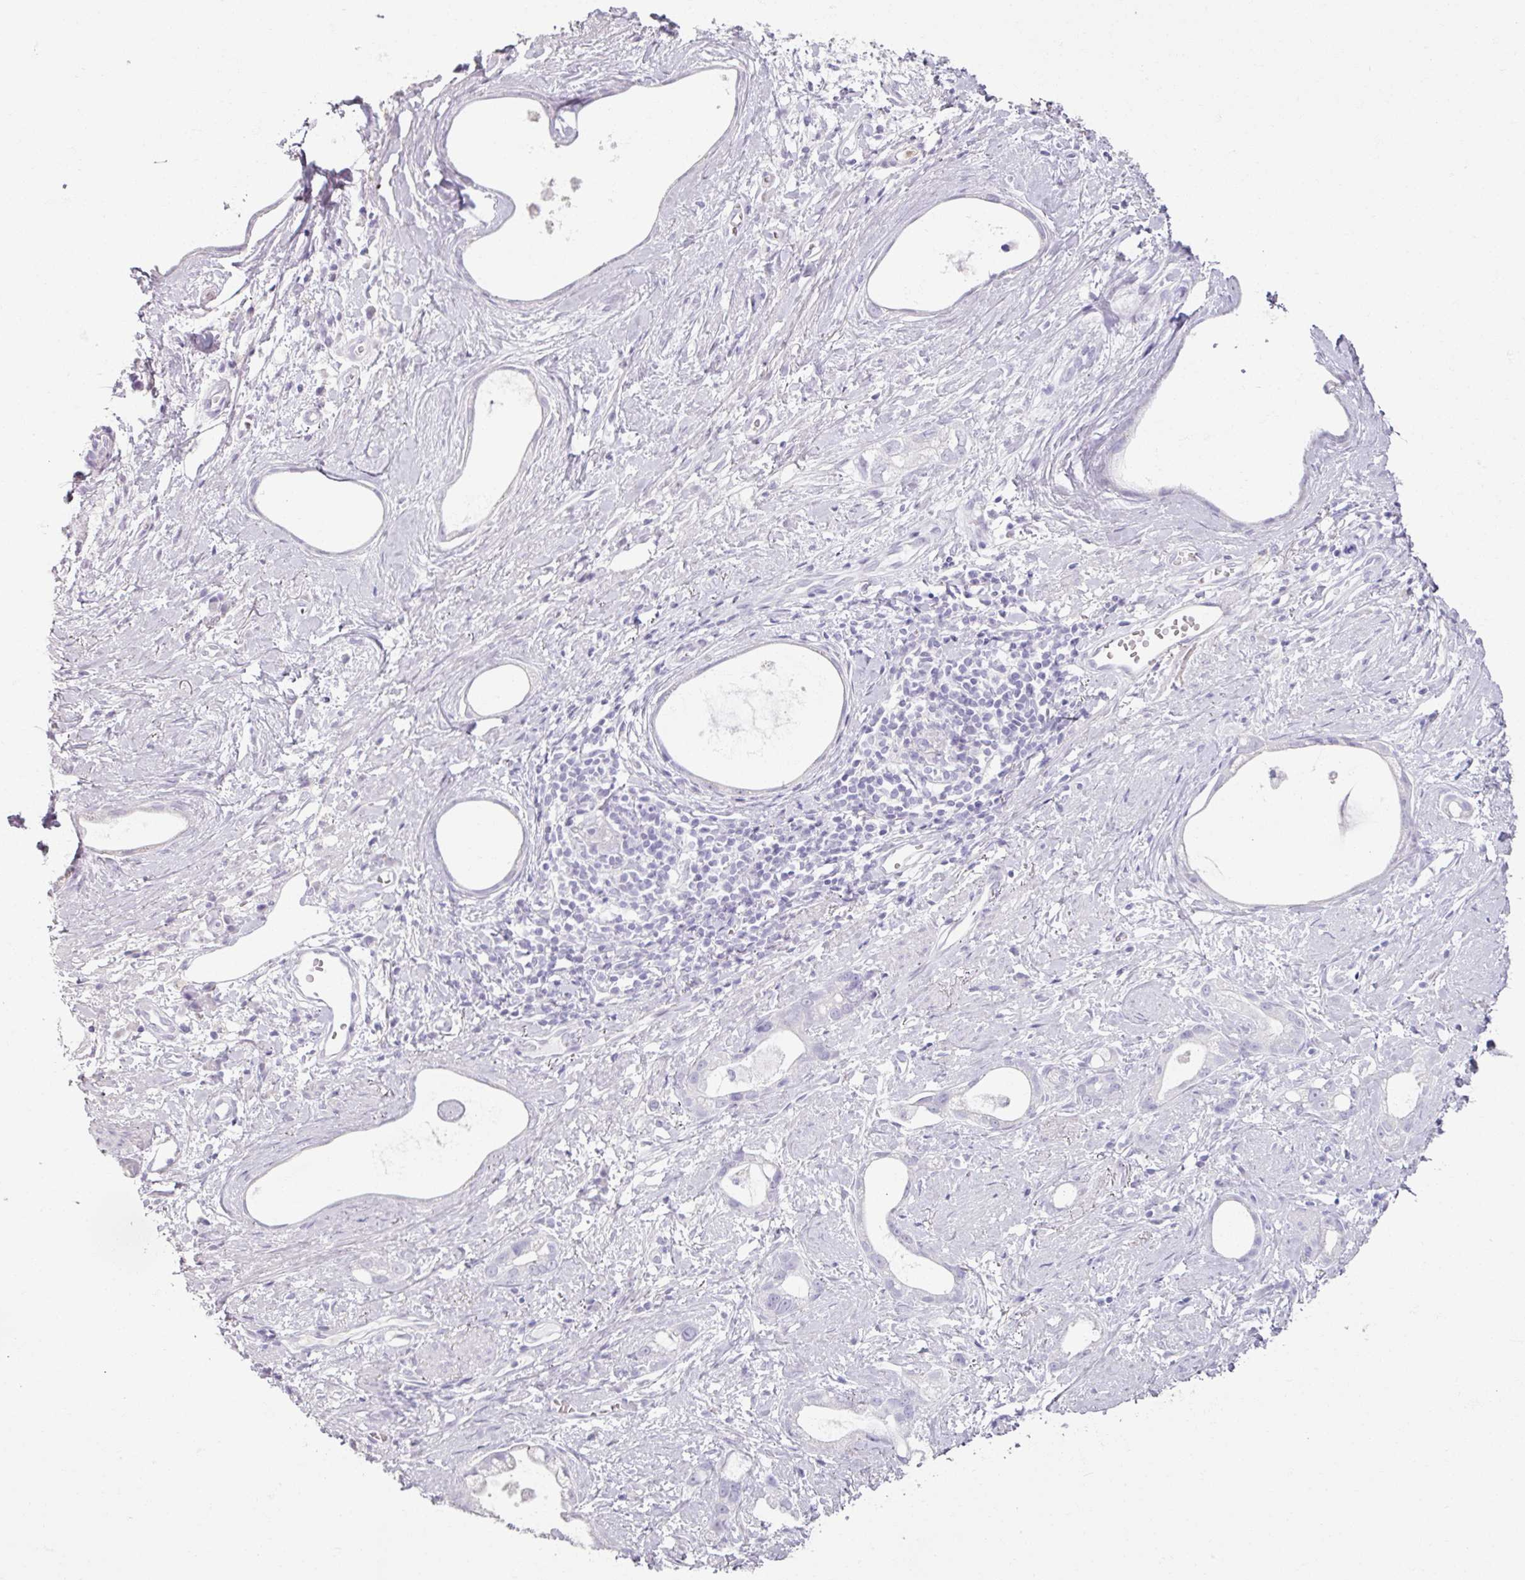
{"staining": {"intensity": "negative", "quantity": "none", "location": "none"}, "tissue": "stomach cancer", "cell_type": "Tumor cells", "image_type": "cancer", "snomed": [{"axis": "morphology", "description": "Adenocarcinoma, NOS"}, {"axis": "topography", "description": "Stomach"}], "caption": "IHC image of neoplastic tissue: human stomach cancer (adenocarcinoma) stained with DAB (3,3'-diaminobenzidine) shows no significant protein staining in tumor cells. (DAB IHC, high magnification).", "gene": "ARG1", "patient": {"sex": "male", "age": 55}}